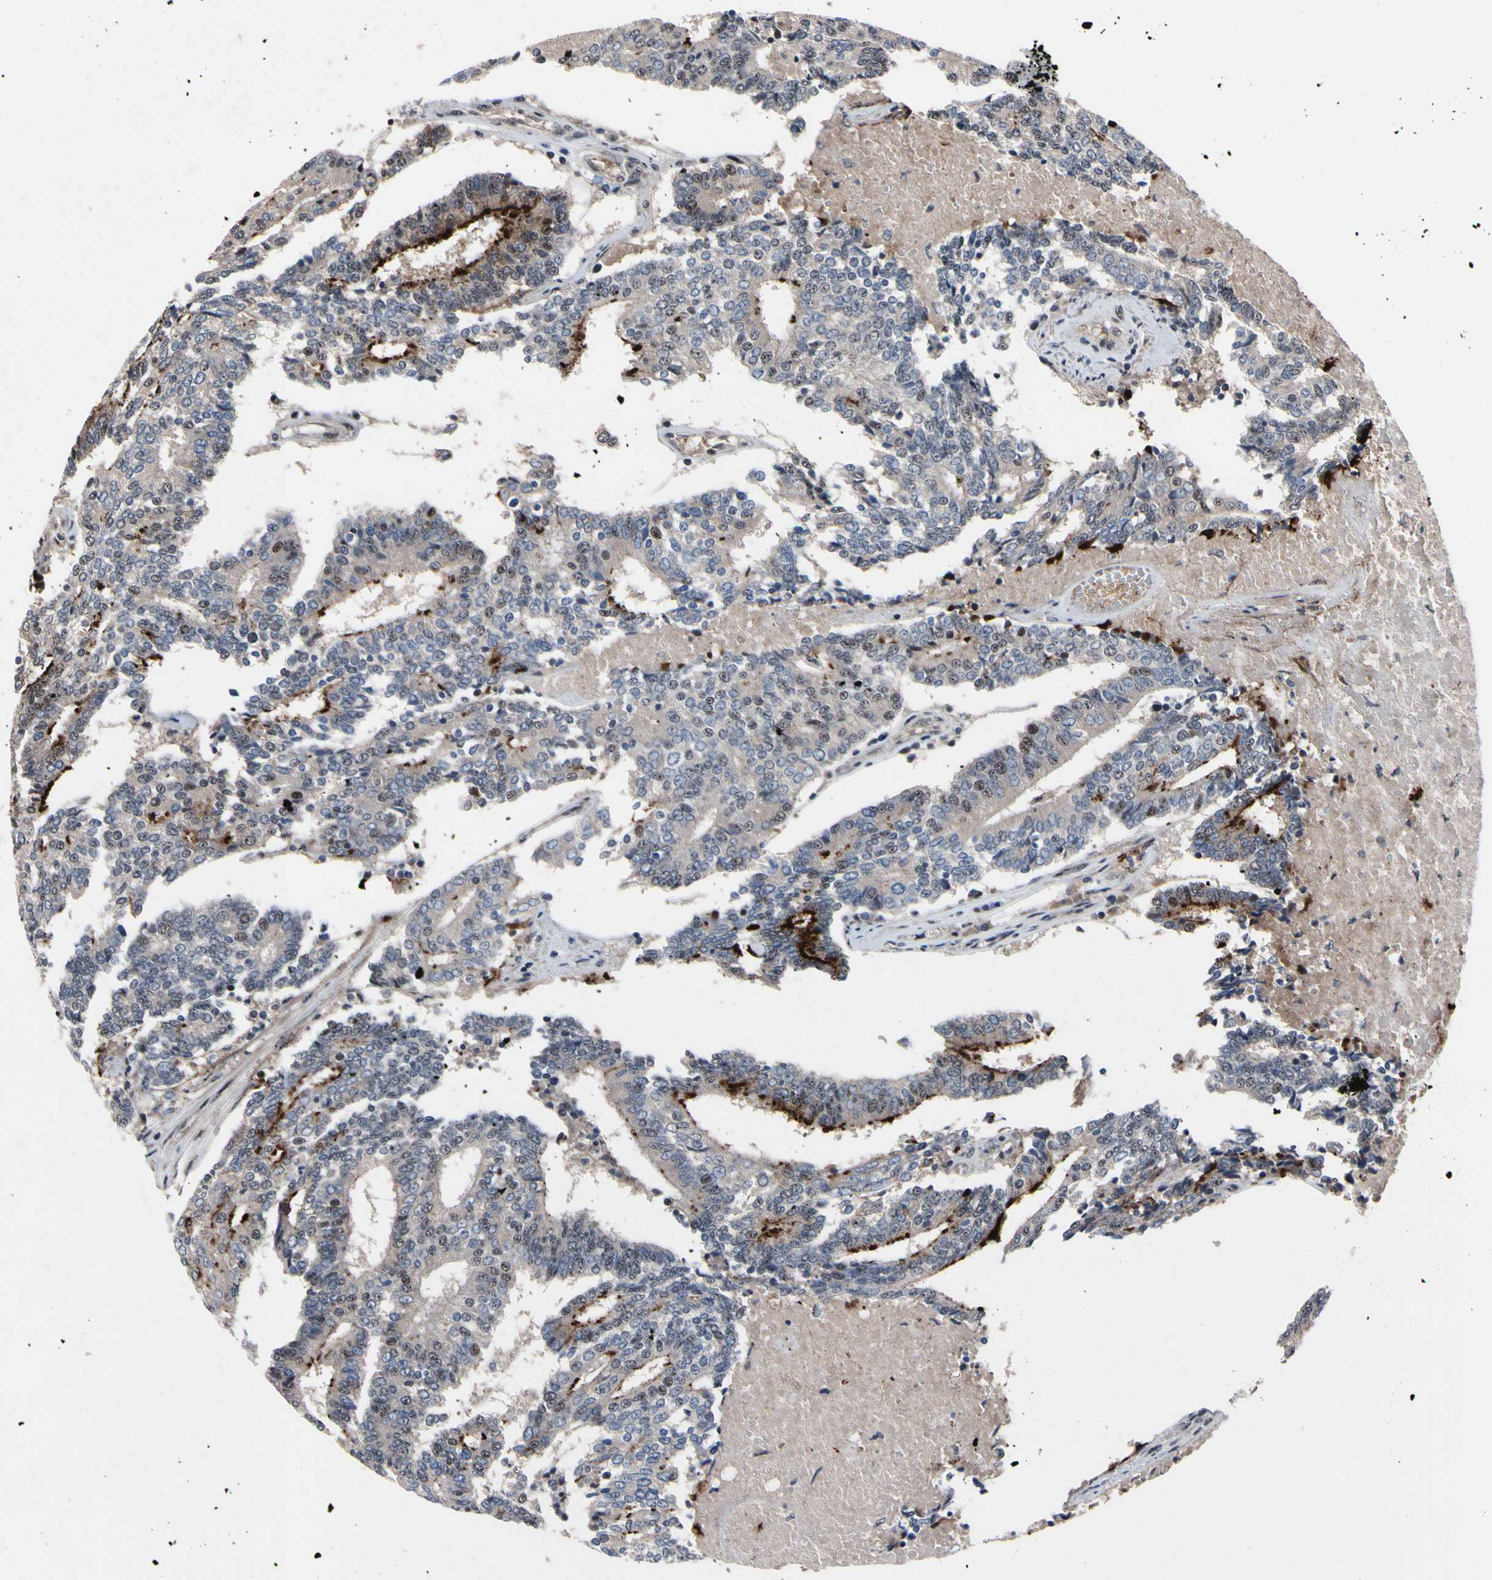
{"staining": {"intensity": "moderate", "quantity": "<25%", "location": "cytoplasmic/membranous,nuclear"}, "tissue": "prostate cancer", "cell_type": "Tumor cells", "image_type": "cancer", "snomed": [{"axis": "morphology", "description": "Adenocarcinoma, High grade"}, {"axis": "topography", "description": "Prostate"}], "caption": "A photomicrograph of human prostate cancer stained for a protein shows moderate cytoplasmic/membranous and nuclear brown staining in tumor cells. The staining was performed using DAB (3,3'-diaminobenzidine), with brown indicating positive protein expression. Nuclei are stained blue with hematoxylin.", "gene": "SOX7", "patient": {"sex": "male", "age": 55}}